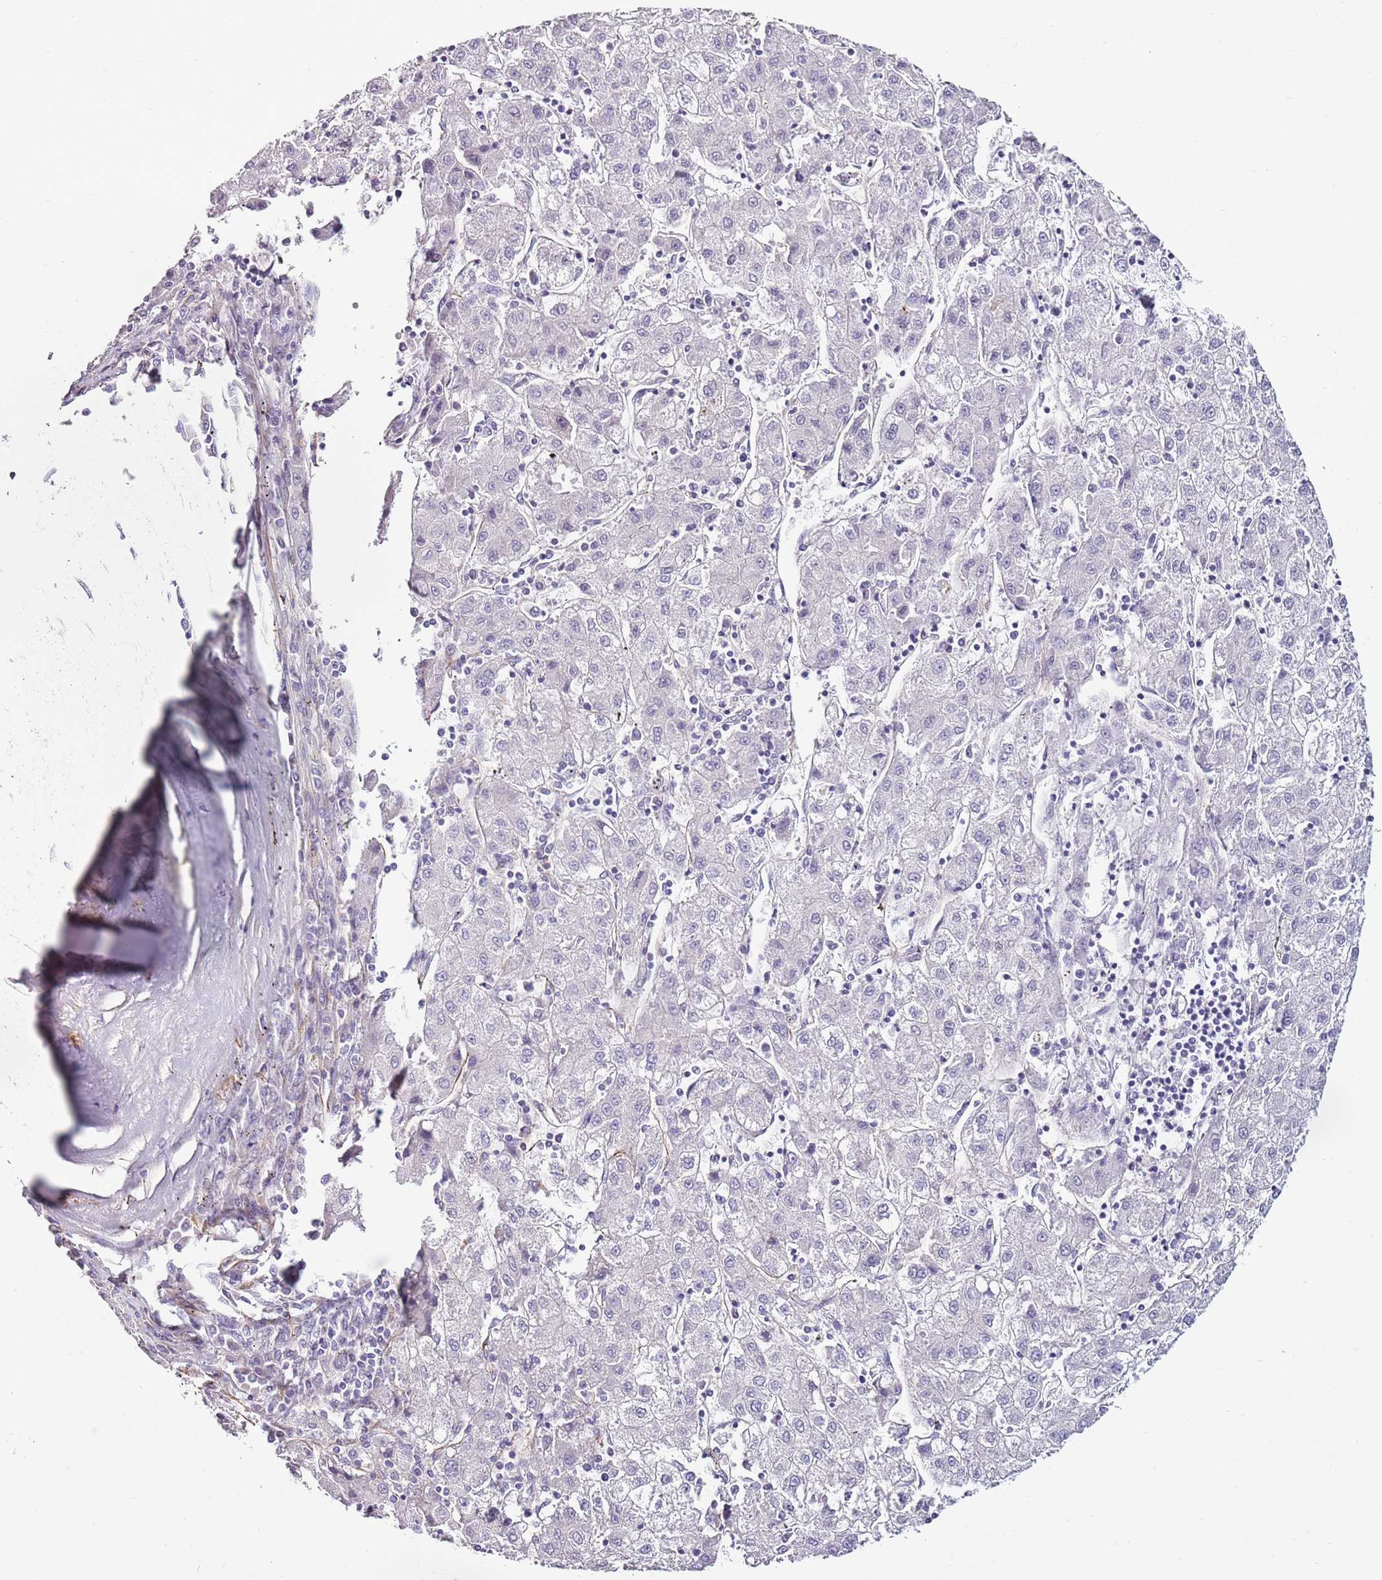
{"staining": {"intensity": "negative", "quantity": "none", "location": "none"}, "tissue": "liver cancer", "cell_type": "Tumor cells", "image_type": "cancer", "snomed": [{"axis": "morphology", "description": "Carcinoma, Hepatocellular, NOS"}, {"axis": "topography", "description": "Liver"}], "caption": "Immunohistochemical staining of liver cancer (hepatocellular carcinoma) demonstrates no significant positivity in tumor cells.", "gene": "ZNF786", "patient": {"sex": "male", "age": 72}}